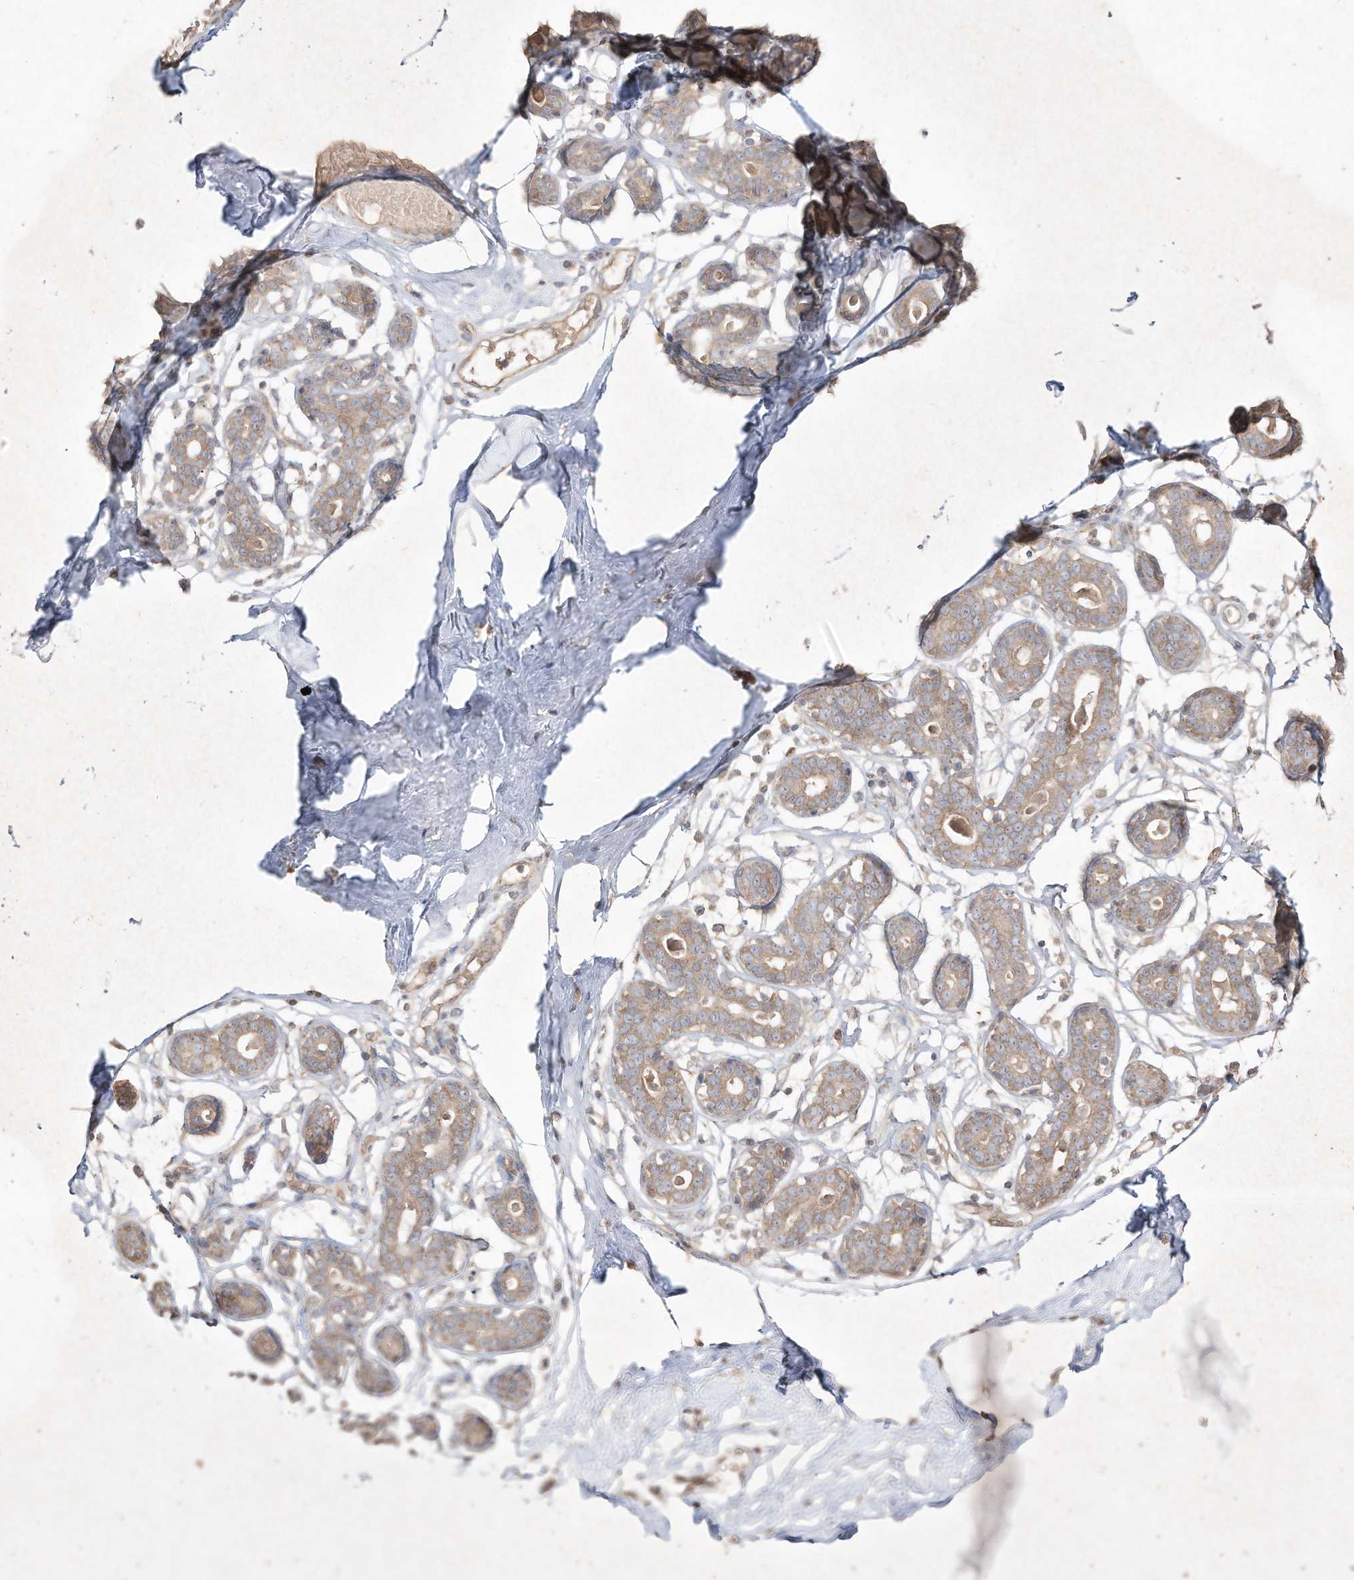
{"staining": {"intensity": "negative", "quantity": "none", "location": "none"}, "tissue": "breast", "cell_type": "Adipocytes", "image_type": "normal", "snomed": [{"axis": "morphology", "description": "Normal tissue, NOS"}, {"axis": "topography", "description": "Breast"}], "caption": "High power microscopy histopathology image of an immunohistochemistry (IHC) histopathology image of normal breast, revealing no significant positivity in adipocytes.", "gene": "DYNC1I2", "patient": {"sex": "female", "age": 23}}